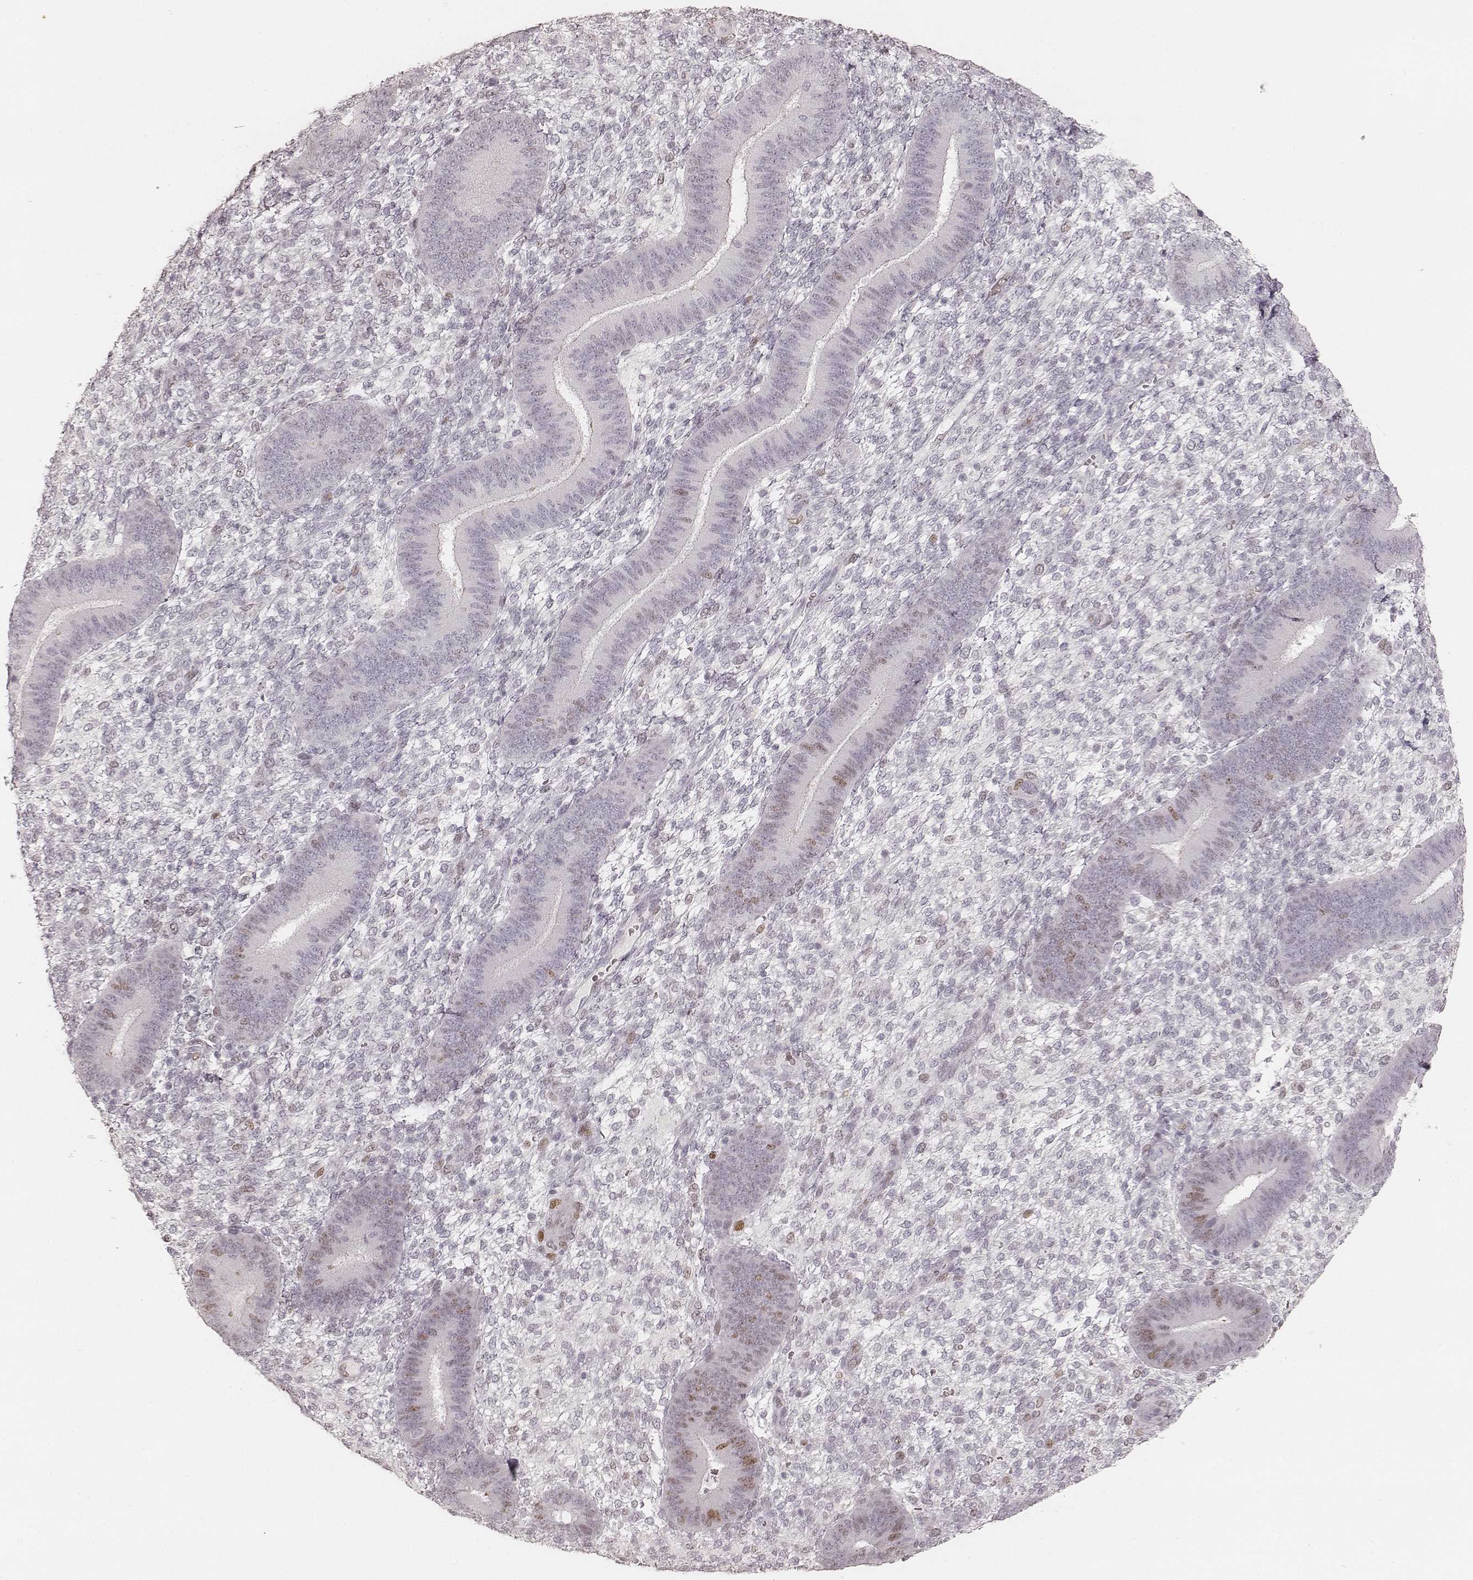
{"staining": {"intensity": "negative", "quantity": "none", "location": "none"}, "tissue": "endometrium", "cell_type": "Cells in endometrial stroma", "image_type": "normal", "snomed": [{"axis": "morphology", "description": "Normal tissue, NOS"}, {"axis": "topography", "description": "Endometrium"}], "caption": "Endometrium stained for a protein using immunohistochemistry (IHC) exhibits no staining cells in endometrial stroma.", "gene": "TEX37", "patient": {"sex": "female", "age": 39}}